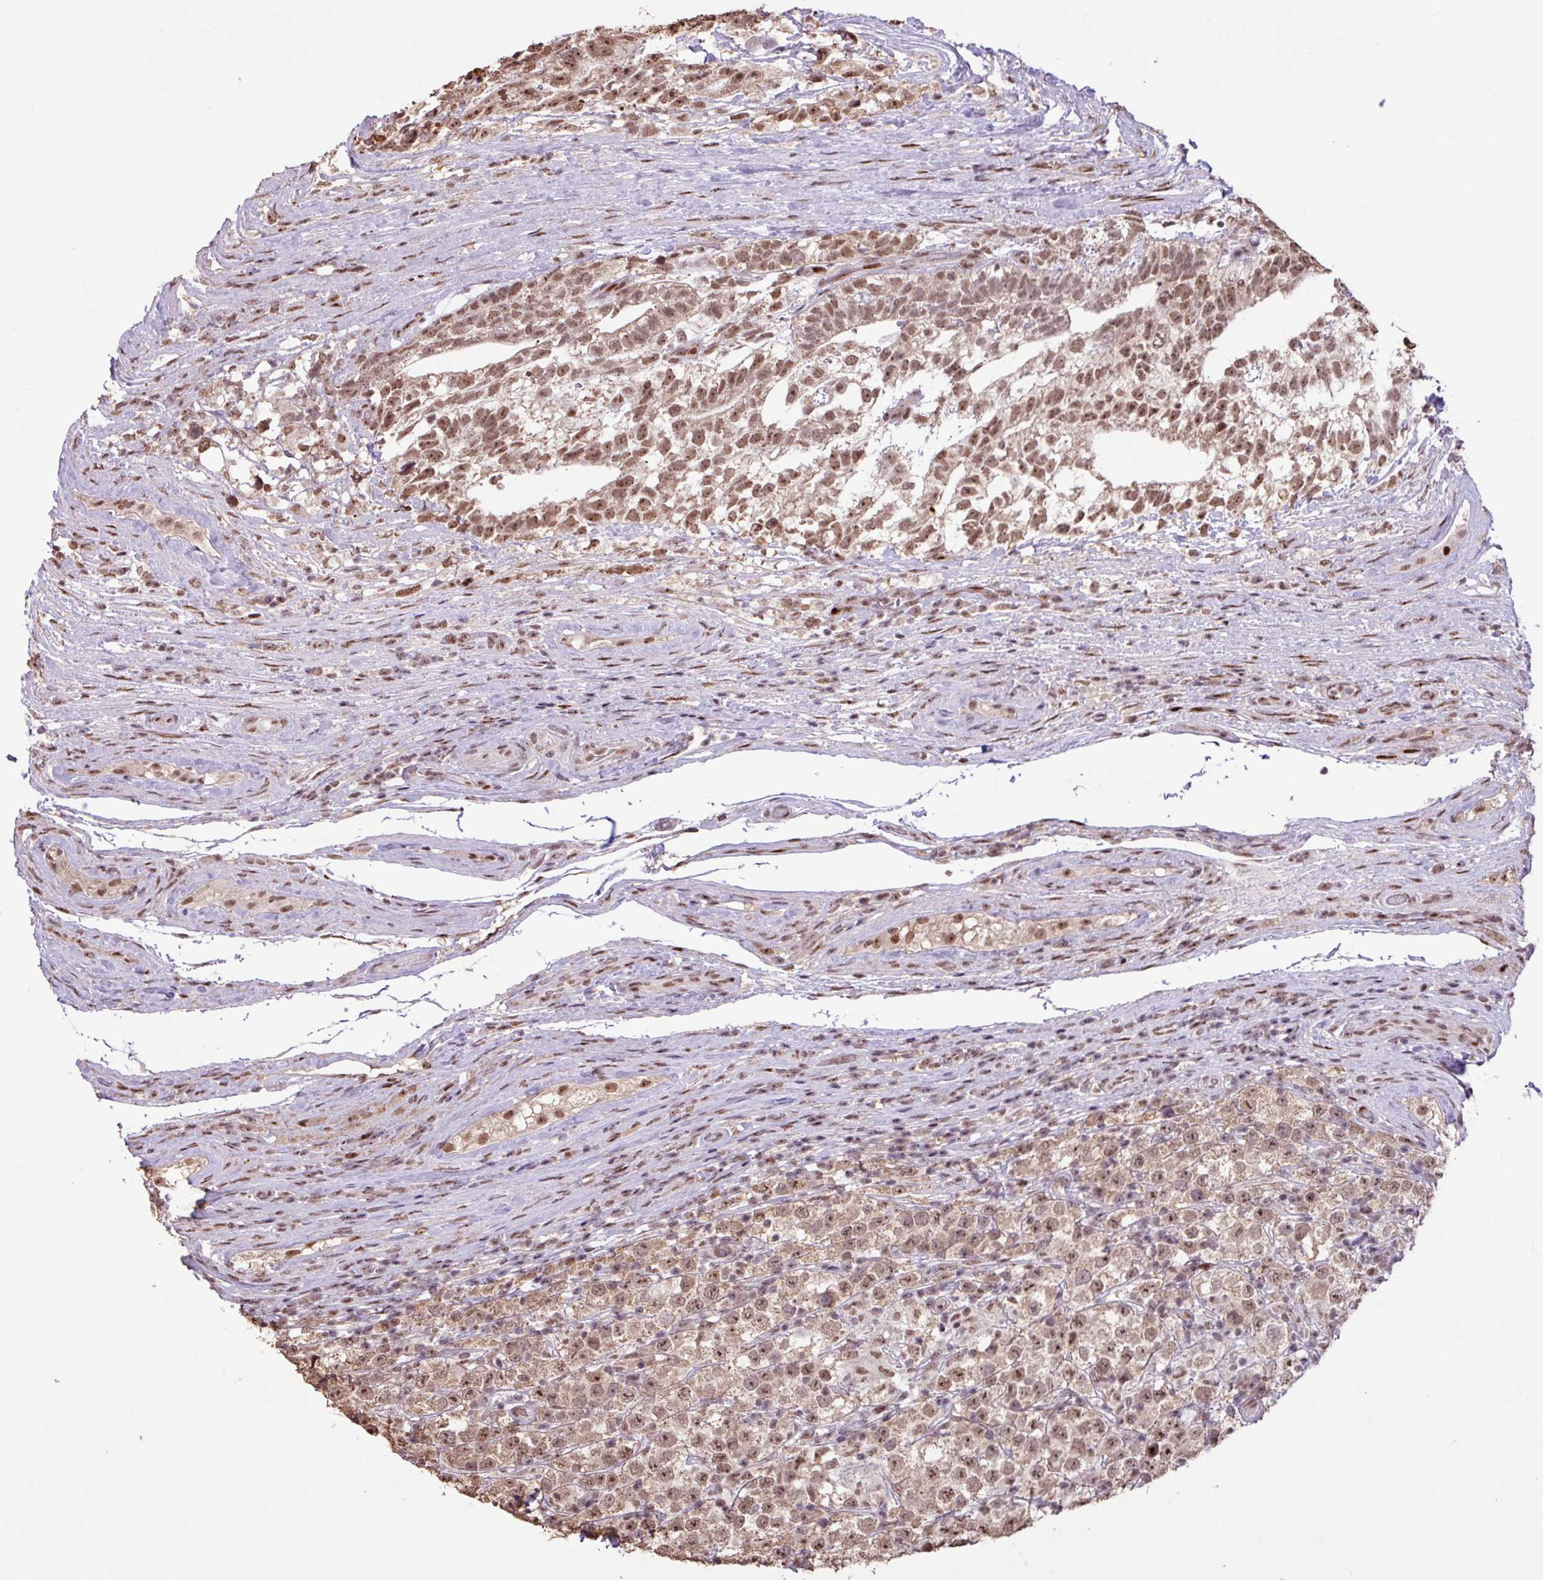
{"staining": {"intensity": "moderate", "quantity": ">75%", "location": "nuclear"}, "tissue": "testis cancer", "cell_type": "Tumor cells", "image_type": "cancer", "snomed": [{"axis": "morphology", "description": "Seminoma, NOS"}, {"axis": "morphology", "description": "Carcinoma, Embryonal, NOS"}, {"axis": "topography", "description": "Testis"}], "caption": "The immunohistochemical stain shows moderate nuclear expression in tumor cells of testis cancer (embryonal carcinoma) tissue.", "gene": "ZNF709", "patient": {"sex": "male", "age": 41}}